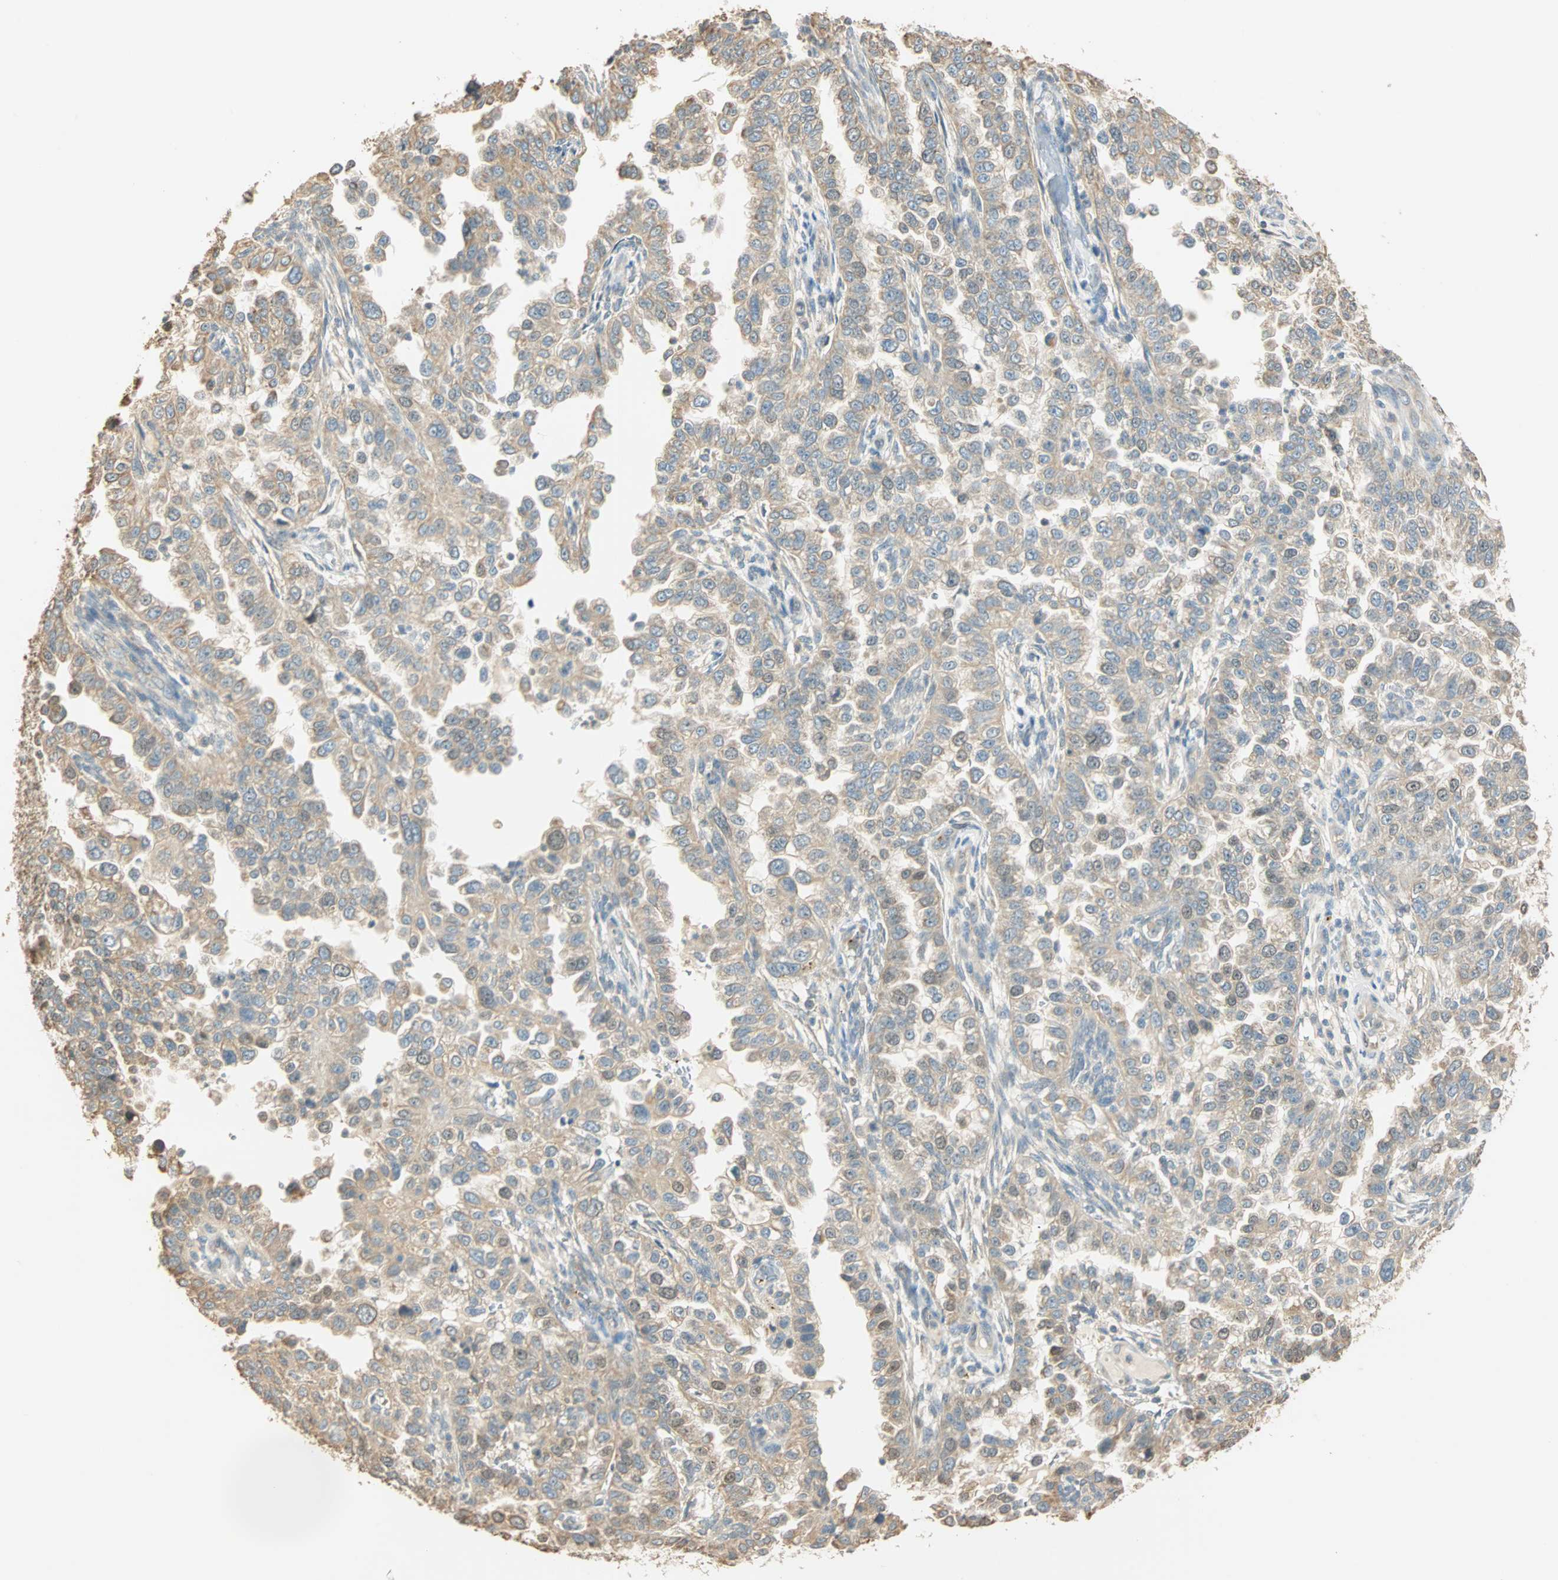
{"staining": {"intensity": "weak", "quantity": ">75%", "location": "cytoplasmic/membranous"}, "tissue": "endometrial cancer", "cell_type": "Tumor cells", "image_type": "cancer", "snomed": [{"axis": "morphology", "description": "Adenocarcinoma, NOS"}, {"axis": "topography", "description": "Endometrium"}], "caption": "This histopathology image demonstrates immunohistochemistry (IHC) staining of human endometrial cancer, with low weak cytoplasmic/membranous expression in about >75% of tumor cells.", "gene": "RAD18", "patient": {"sex": "female", "age": 85}}